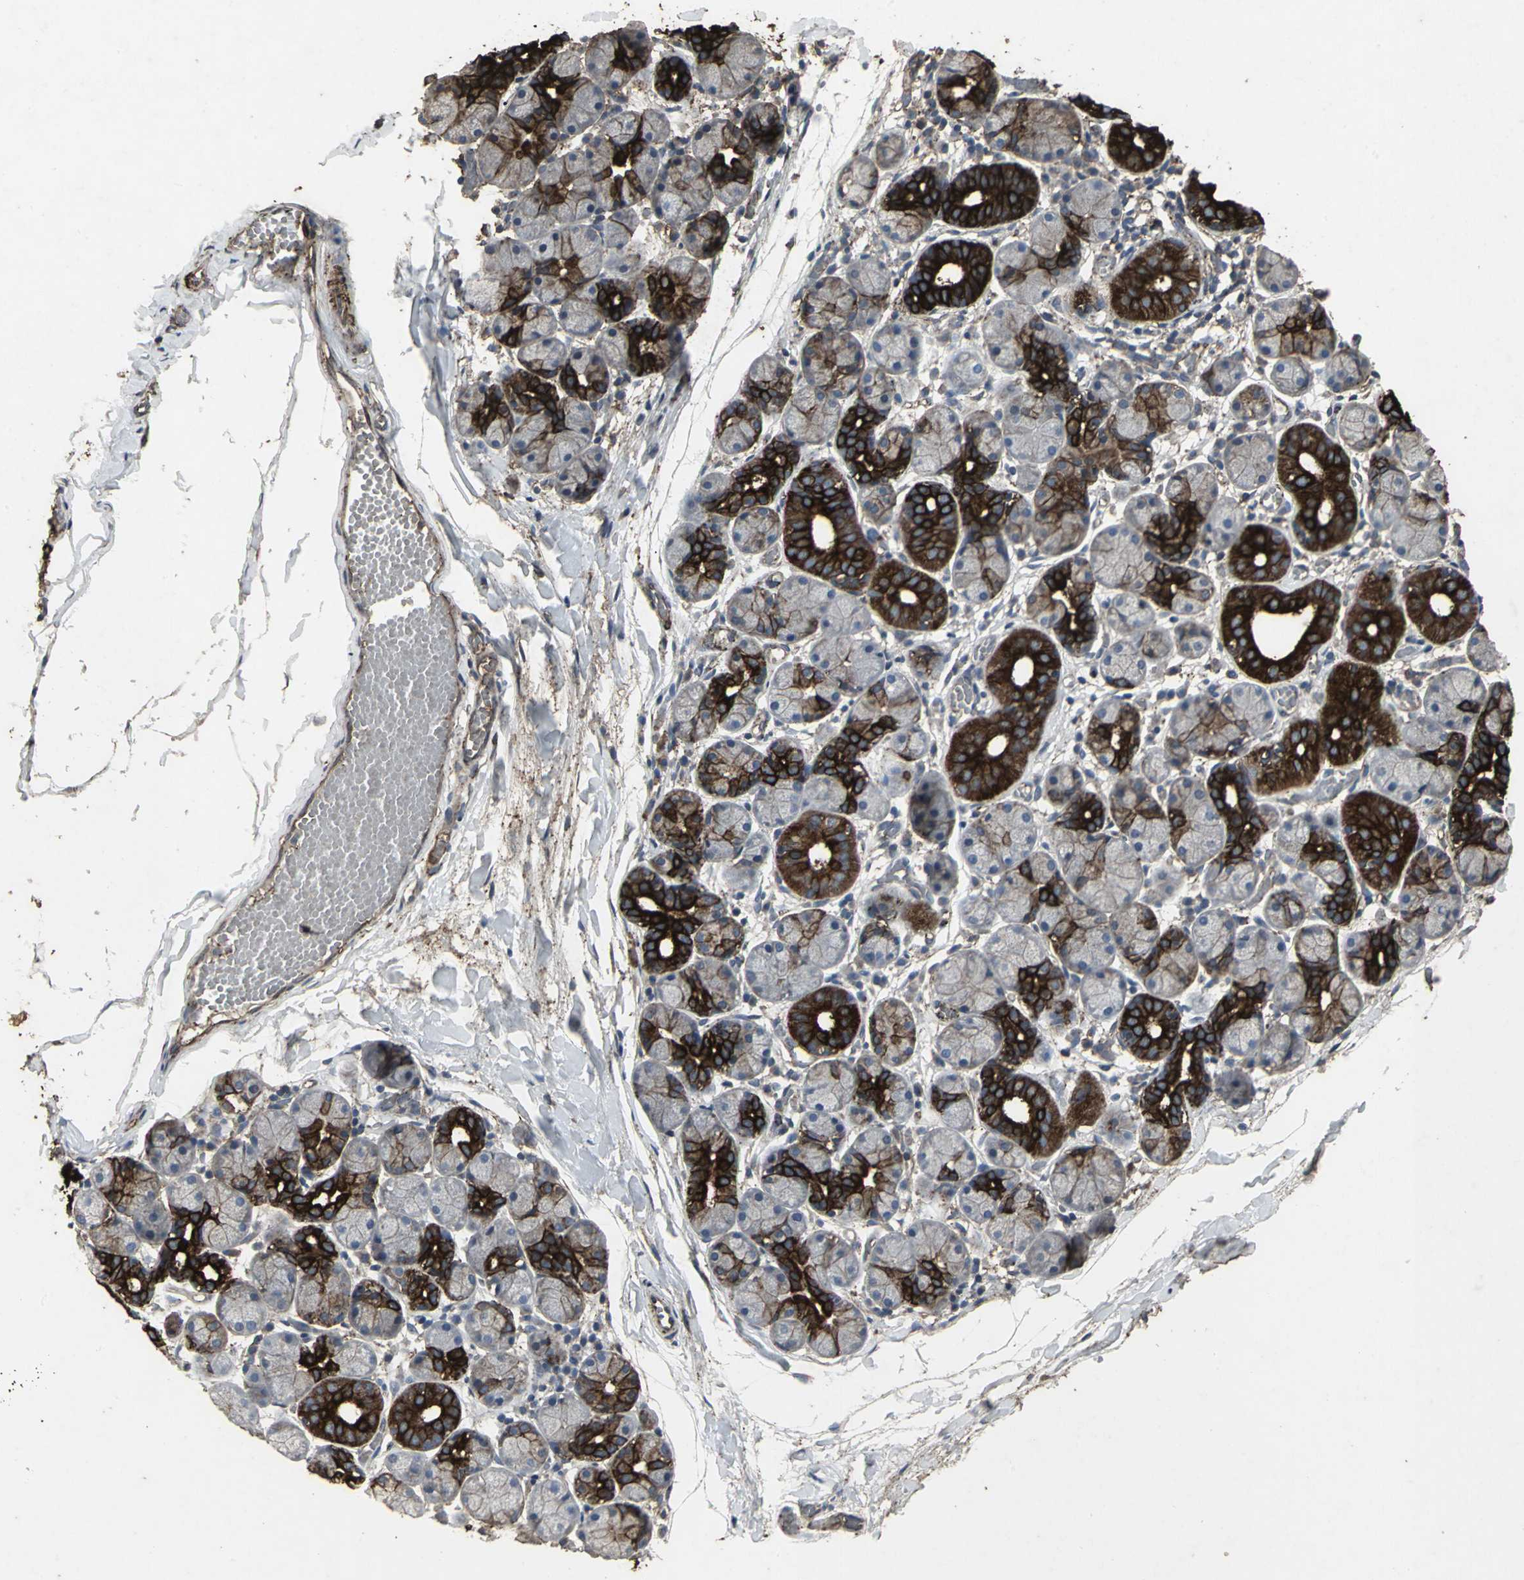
{"staining": {"intensity": "strong", "quantity": "25%-75%", "location": "cytoplasmic/membranous"}, "tissue": "salivary gland", "cell_type": "Glandular cells", "image_type": "normal", "snomed": [{"axis": "morphology", "description": "Normal tissue, NOS"}, {"axis": "topography", "description": "Salivary gland"}], "caption": "High-magnification brightfield microscopy of benign salivary gland stained with DAB (3,3'-diaminobenzidine) (brown) and counterstained with hematoxylin (blue). glandular cells exhibit strong cytoplasmic/membranous expression is seen in about25%-75% of cells.", "gene": "CCR9", "patient": {"sex": "female", "age": 24}}